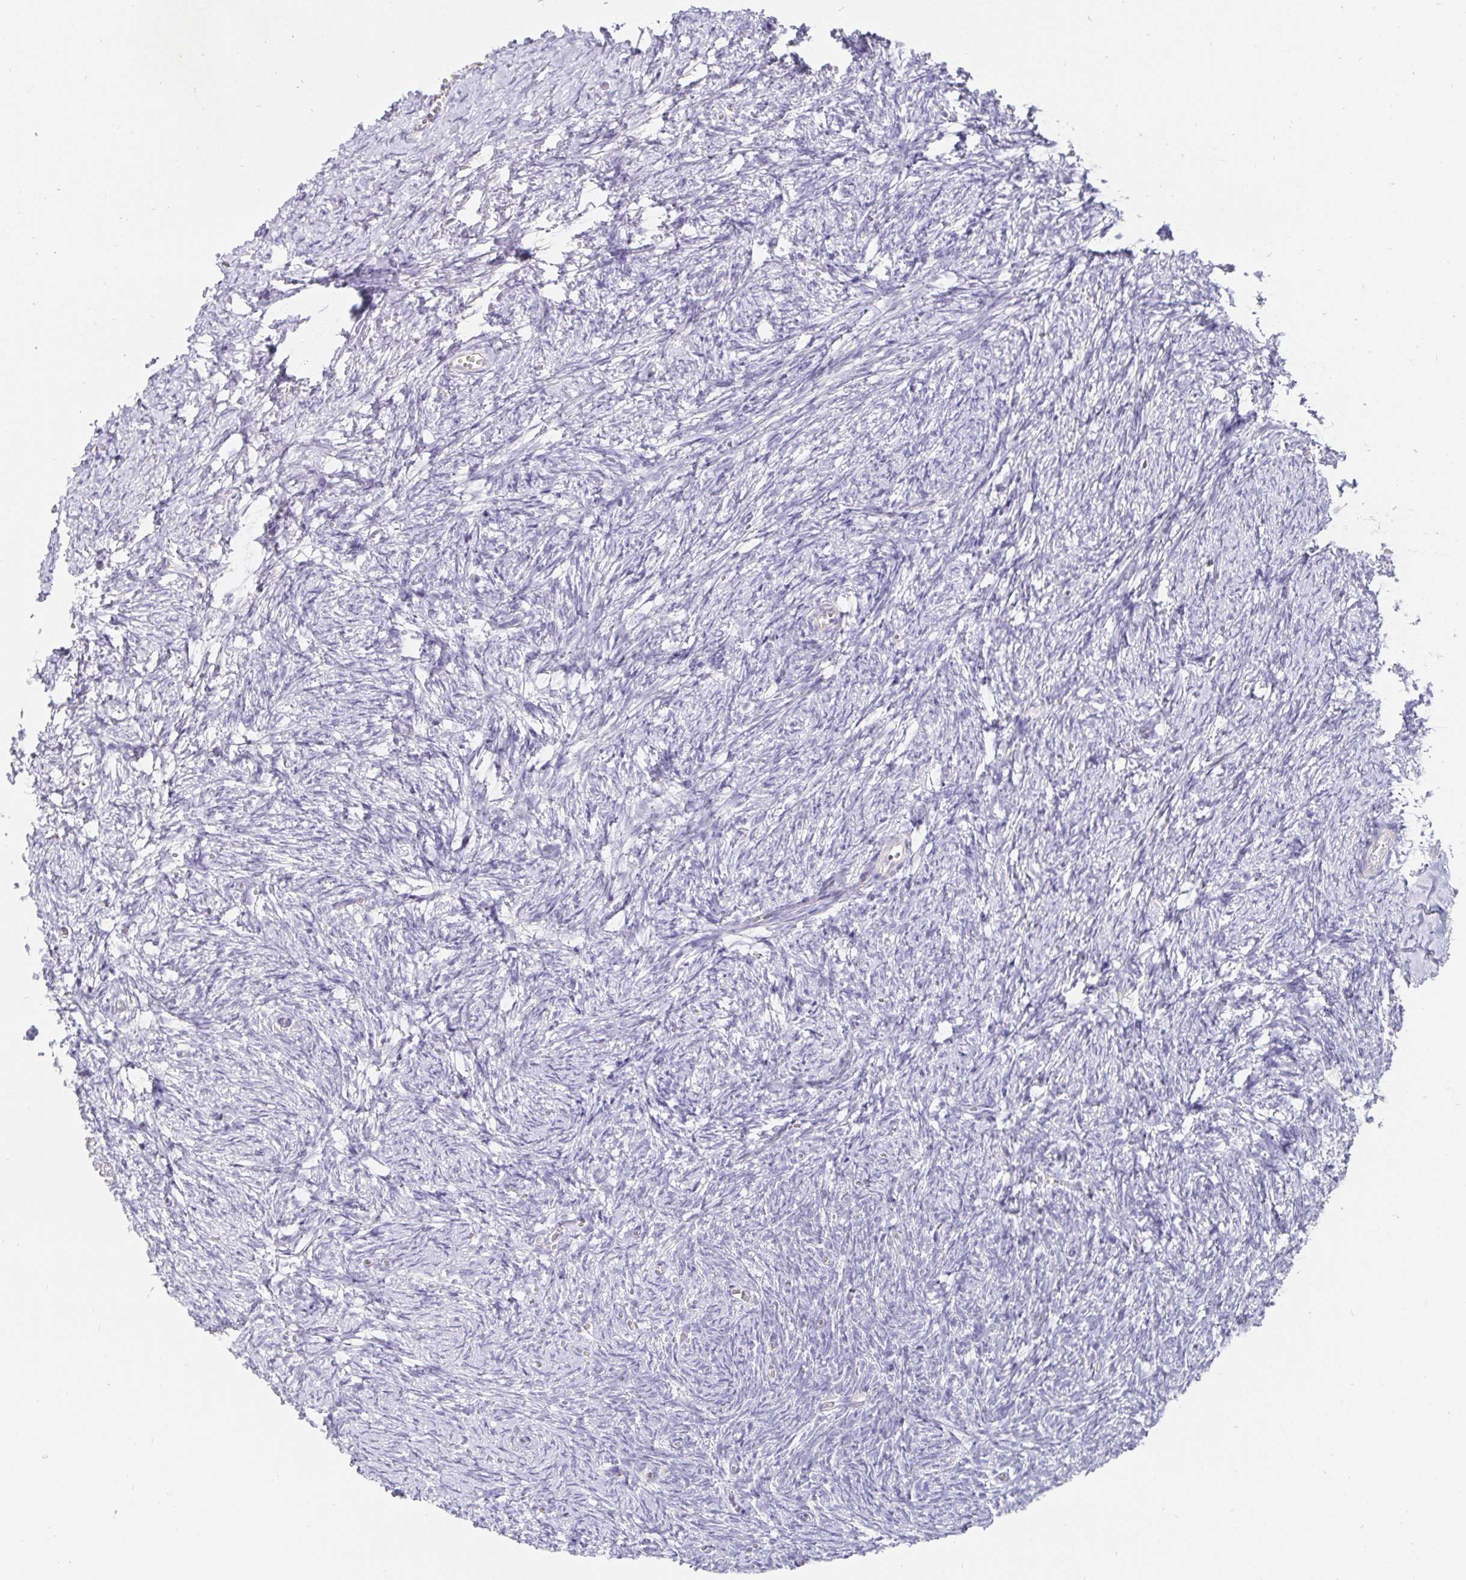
{"staining": {"intensity": "negative", "quantity": "none", "location": "none"}, "tissue": "ovary", "cell_type": "Ovarian stroma cells", "image_type": "normal", "snomed": [{"axis": "morphology", "description": "Normal tissue, NOS"}, {"axis": "topography", "description": "Ovary"}], "caption": "DAB immunohistochemical staining of benign ovary shows no significant expression in ovarian stroma cells.", "gene": "PDX1", "patient": {"sex": "female", "age": 41}}